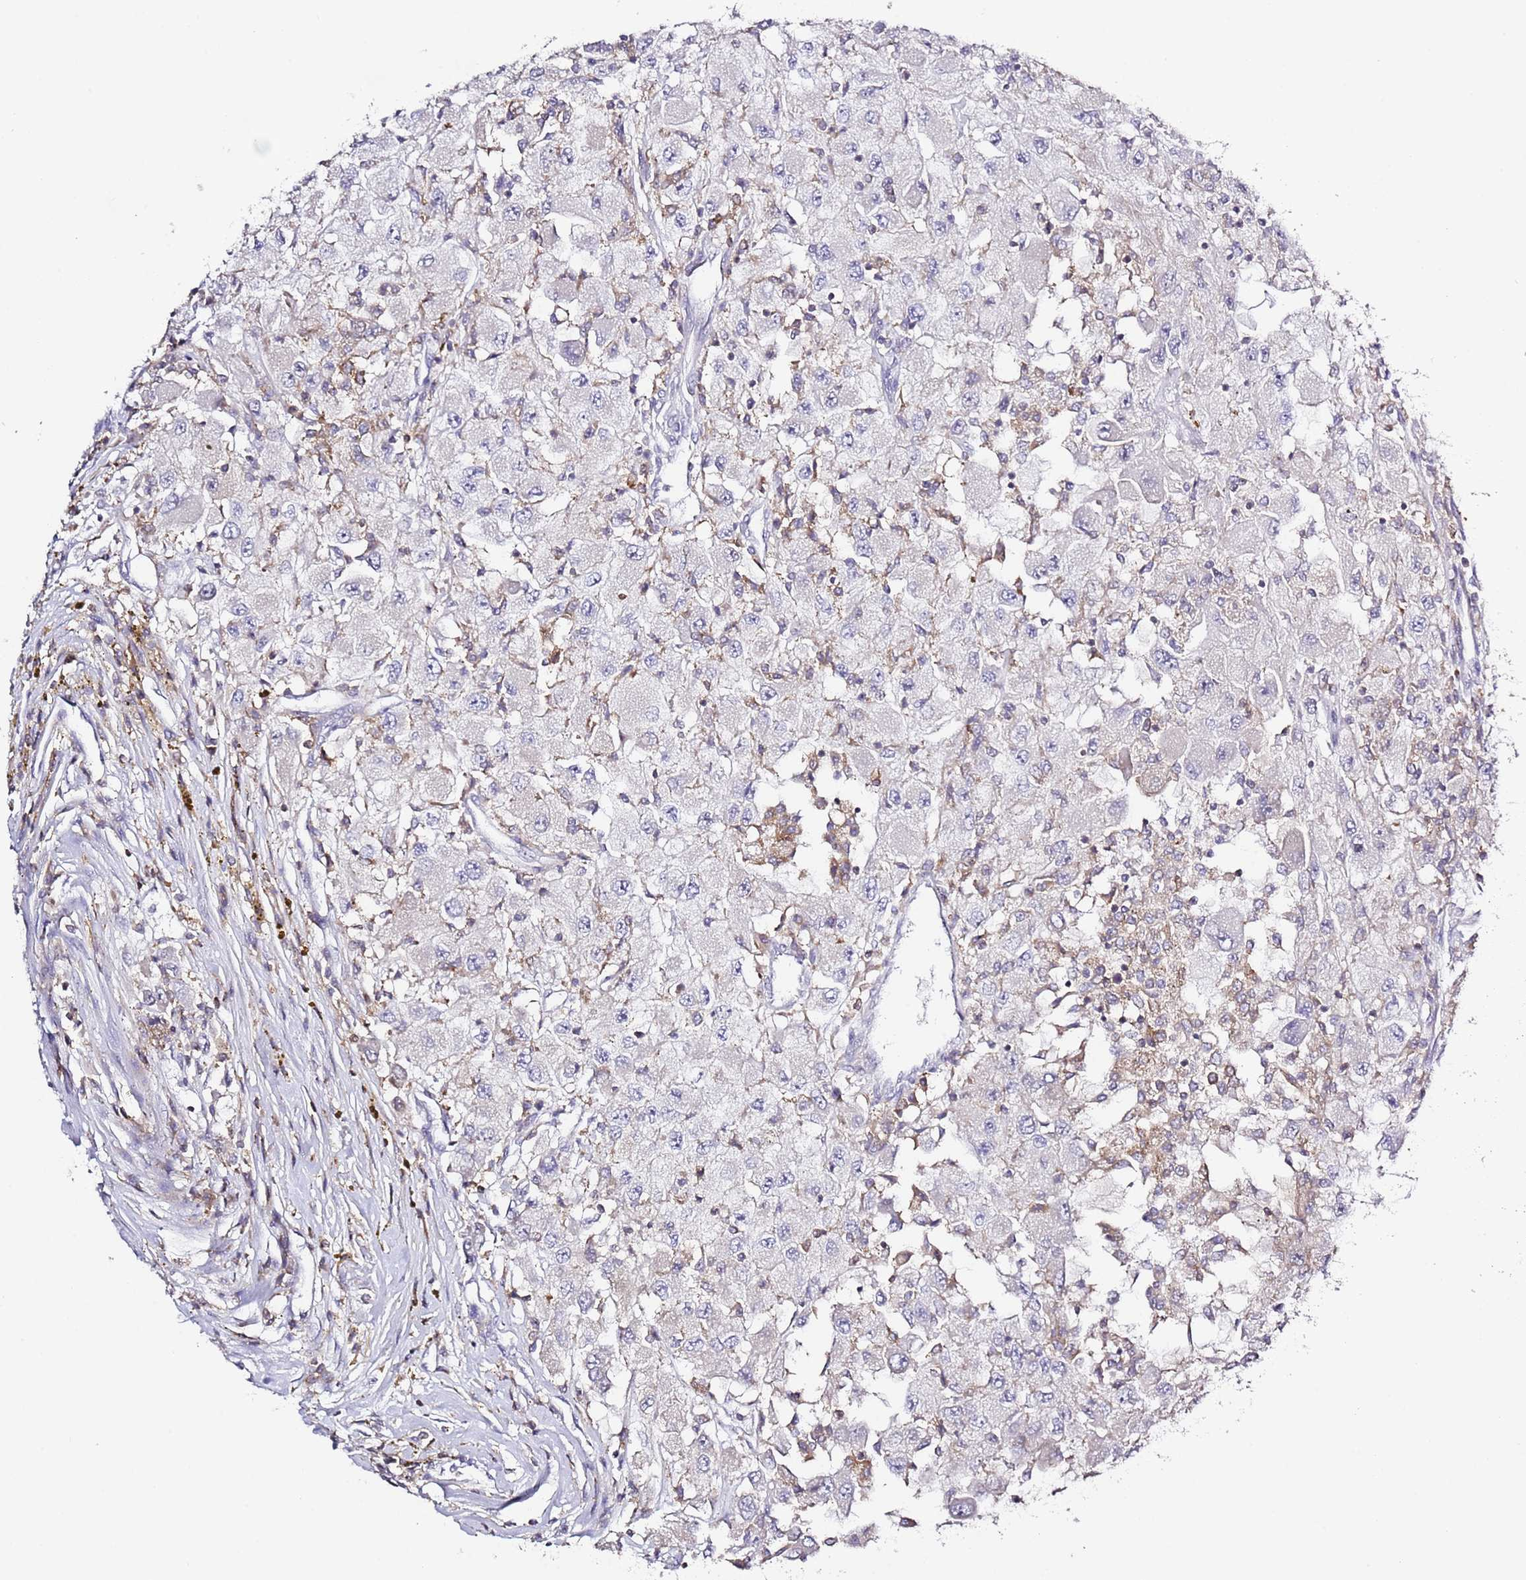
{"staining": {"intensity": "negative", "quantity": "none", "location": "none"}, "tissue": "renal cancer", "cell_type": "Tumor cells", "image_type": "cancer", "snomed": [{"axis": "morphology", "description": "Adenocarcinoma, NOS"}, {"axis": "topography", "description": "Kidney"}], "caption": "This image is of renal adenocarcinoma stained with immunohistochemistry (IHC) to label a protein in brown with the nuclei are counter-stained blue. There is no expression in tumor cells.", "gene": "LPXN", "patient": {"sex": "female", "age": 67}}